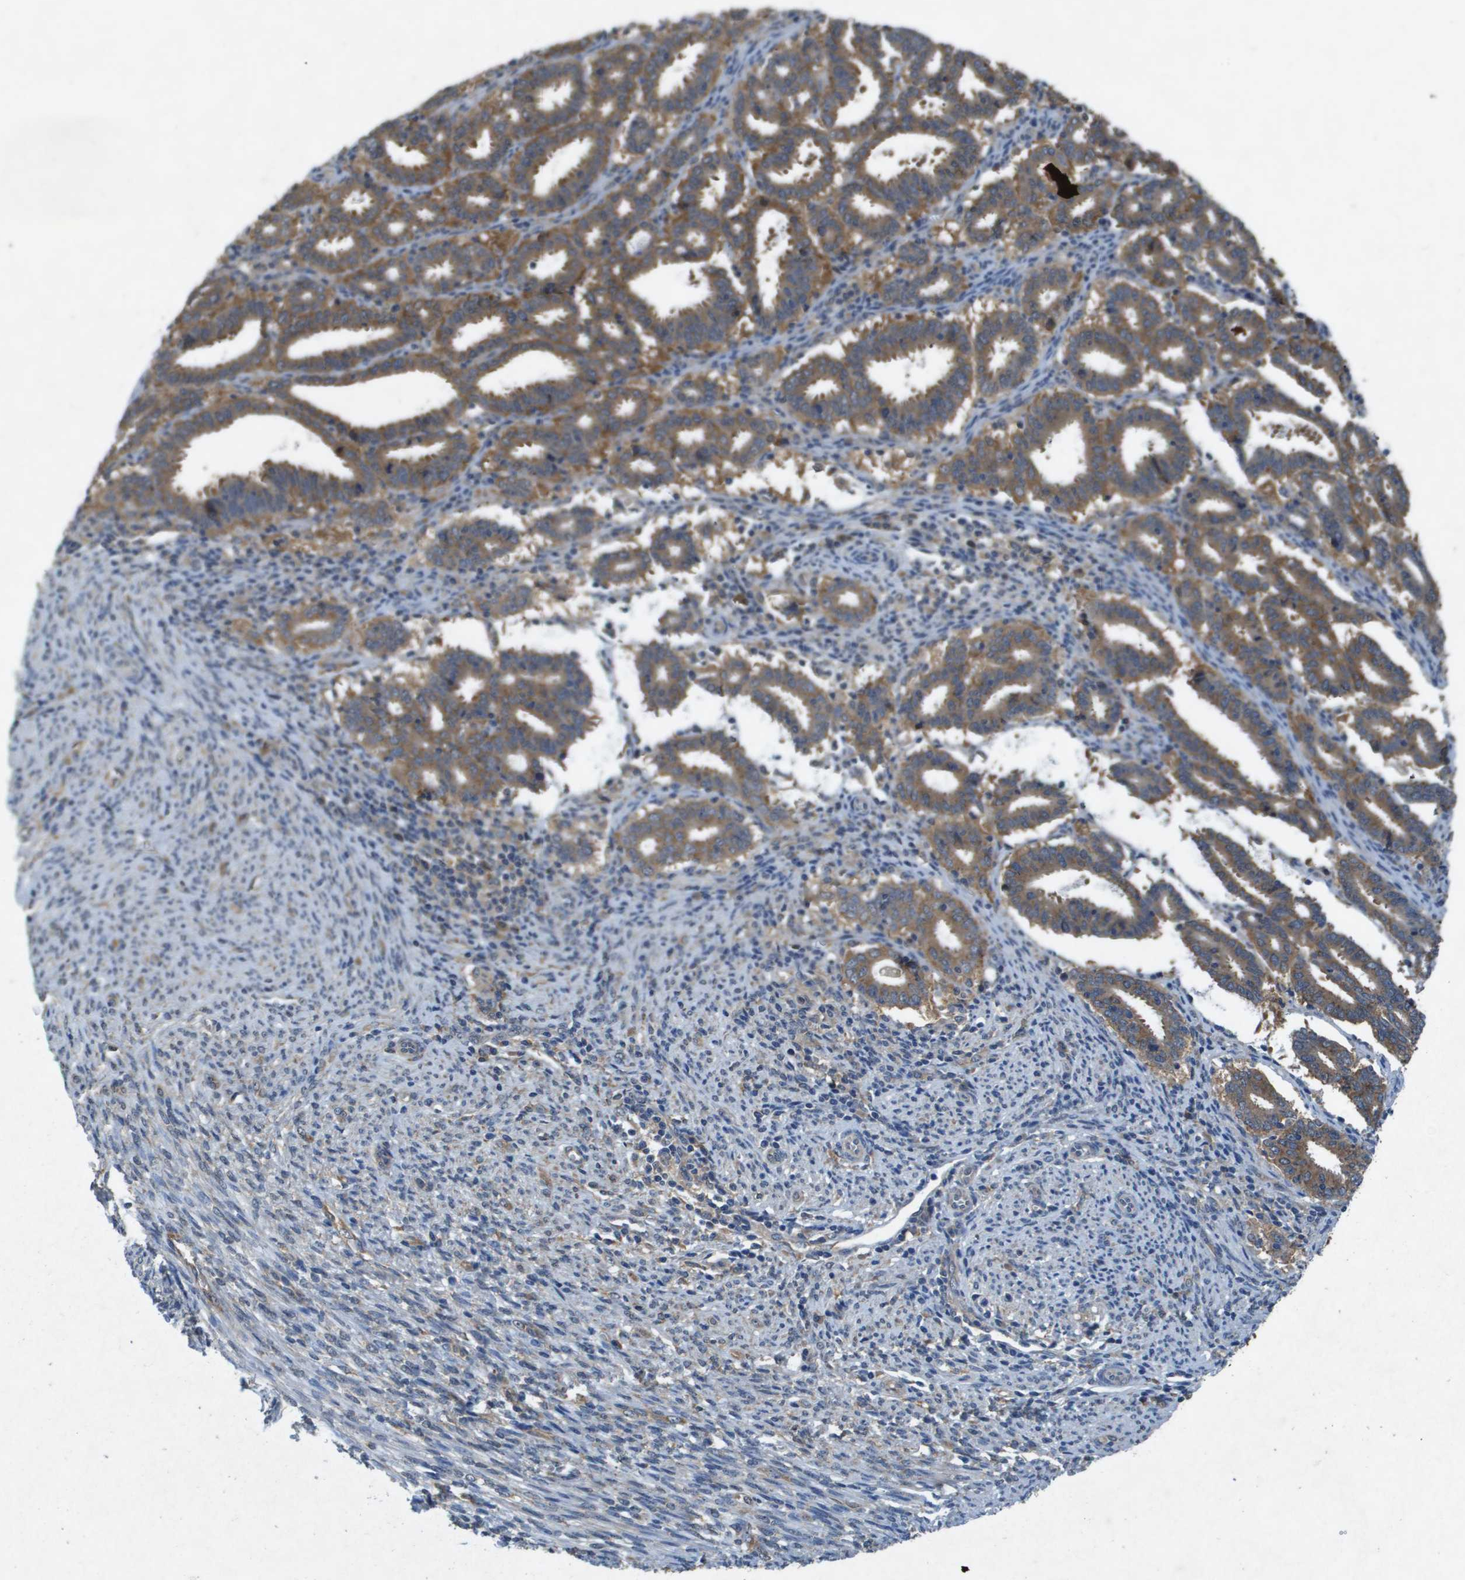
{"staining": {"intensity": "moderate", "quantity": ">75%", "location": "cytoplasmic/membranous"}, "tissue": "endometrial cancer", "cell_type": "Tumor cells", "image_type": "cancer", "snomed": [{"axis": "morphology", "description": "Adenocarcinoma, NOS"}, {"axis": "topography", "description": "Uterus"}], "caption": "Immunohistochemical staining of endometrial cancer (adenocarcinoma) shows medium levels of moderate cytoplasmic/membranous protein expression in approximately >75% of tumor cells.", "gene": "PTPRT", "patient": {"sex": "female", "age": 83}}